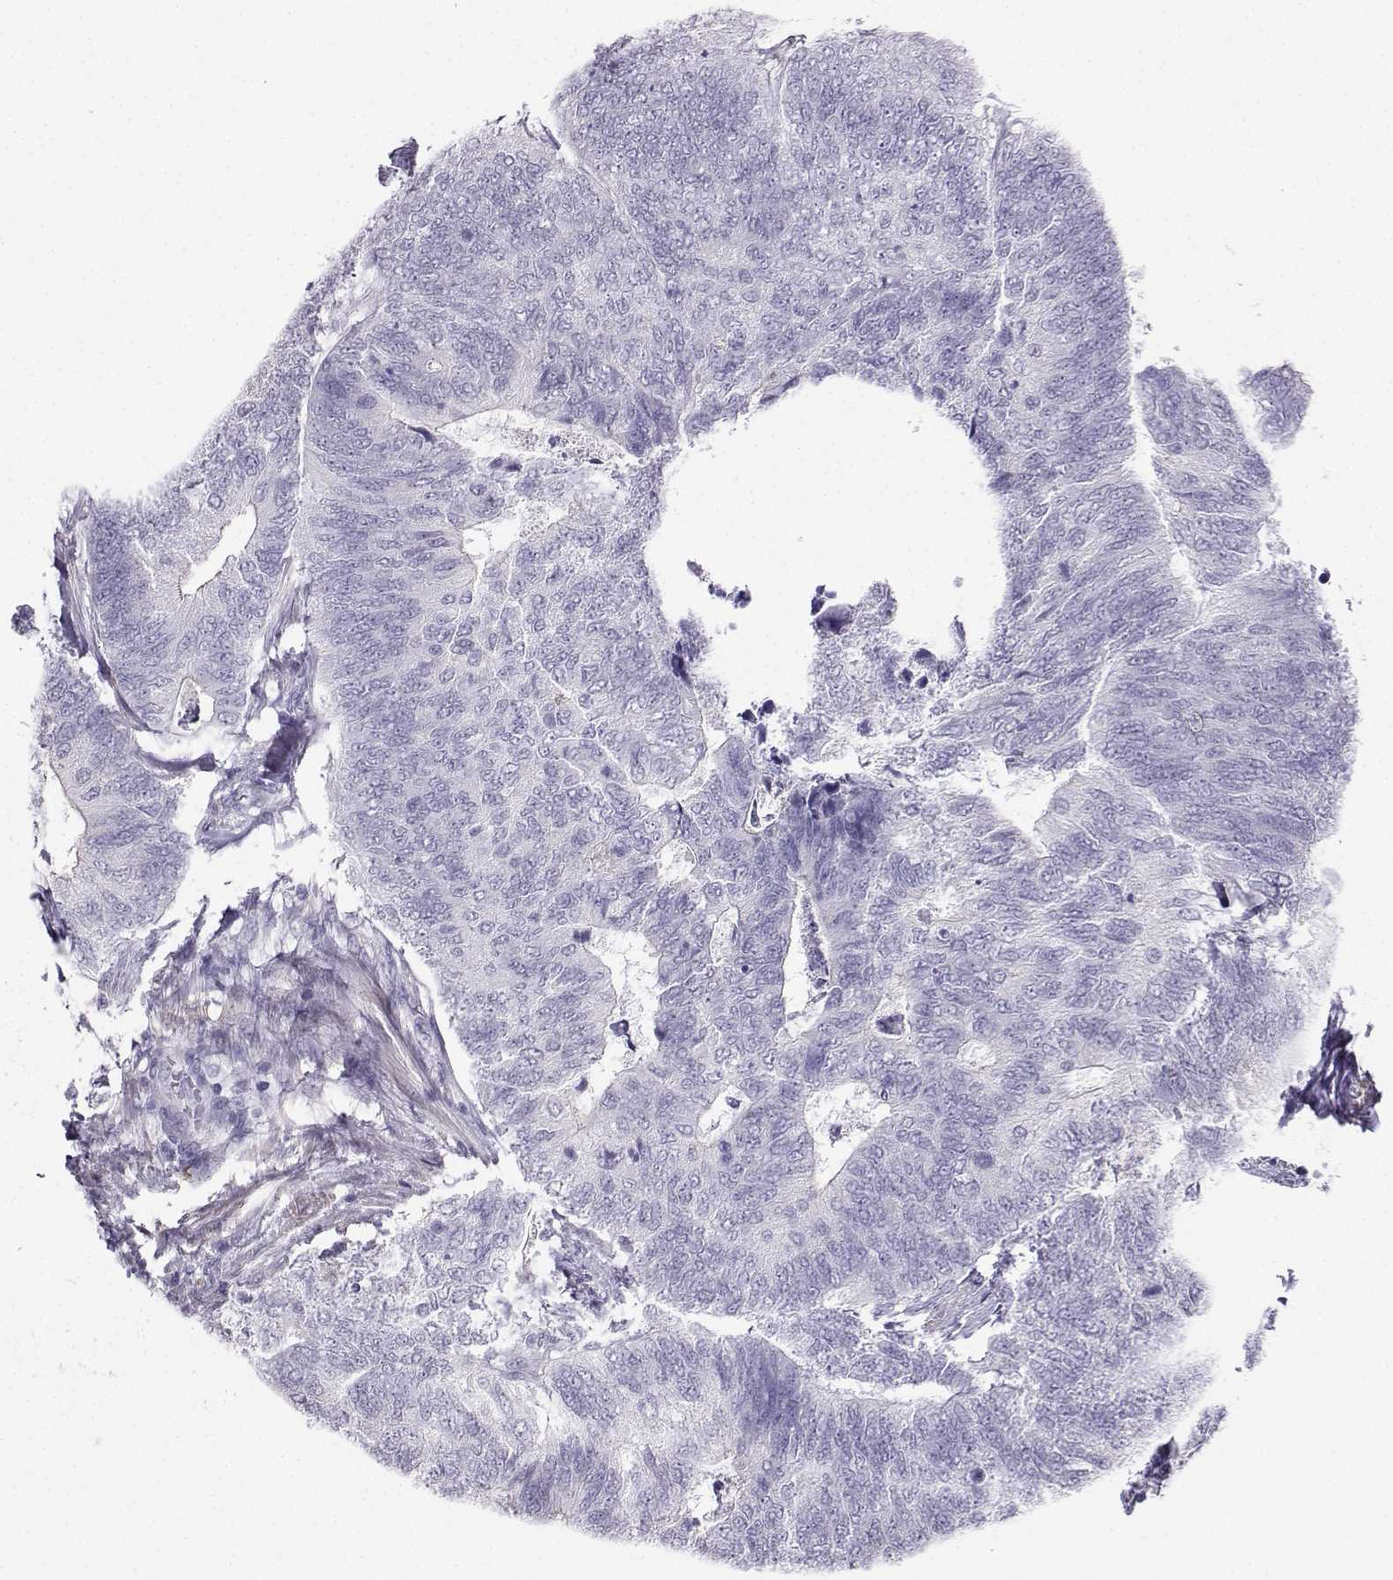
{"staining": {"intensity": "negative", "quantity": "none", "location": "none"}, "tissue": "colorectal cancer", "cell_type": "Tumor cells", "image_type": "cancer", "snomed": [{"axis": "morphology", "description": "Adenocarcinoma, NOS"}, {"axis": "topography", "description": "Colon"}], "caption": "High magnification brightfield microscopy of colorectal cancer stained with DAB (3,3'-diaminobenzidine) (brown) and counterstained with hematoxylin (blue): tumor cells show no significant positivity. The staining was performed using DAB (3,3'-diaminobenzidine) to visualize the protein expression in brown, while the nuclei were stained in blue with hematoxylin (Magnification: 20x).", "gene": "KIF17", "patient": {"sex": "female", "age": 67}}